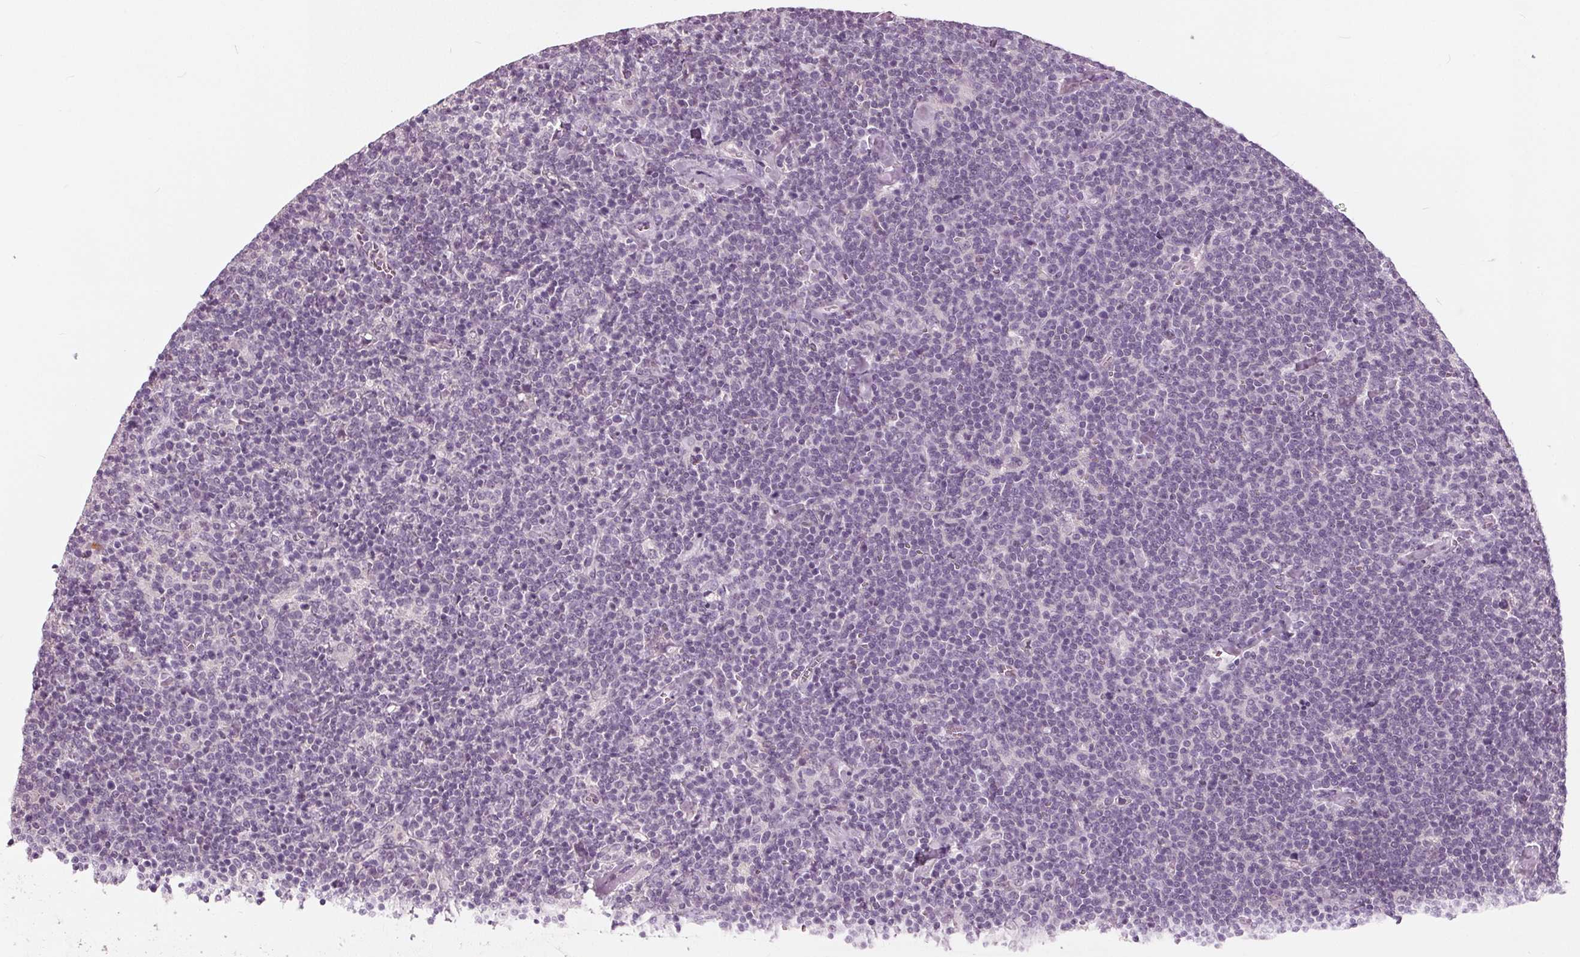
{"staining": {"intensity": "negative", "quantity": "none", "location": "none"}, "tissue": "lymphoma", "cell_type": "Tumor cells", "image_type": "cancer", "snomed": [{"axis": "morphology", "description": "Malignant lymphoma, non-Hodgkin's type, High grade"}, {"axis": "topography", "description": "Lymph node"}], "caption": "DAB immunohistochemical staining of lymphoma demonstrates no significant positivity in tumor cells.", "gene": "TKFC", "patient": {"sex": "male", "age": 61}}